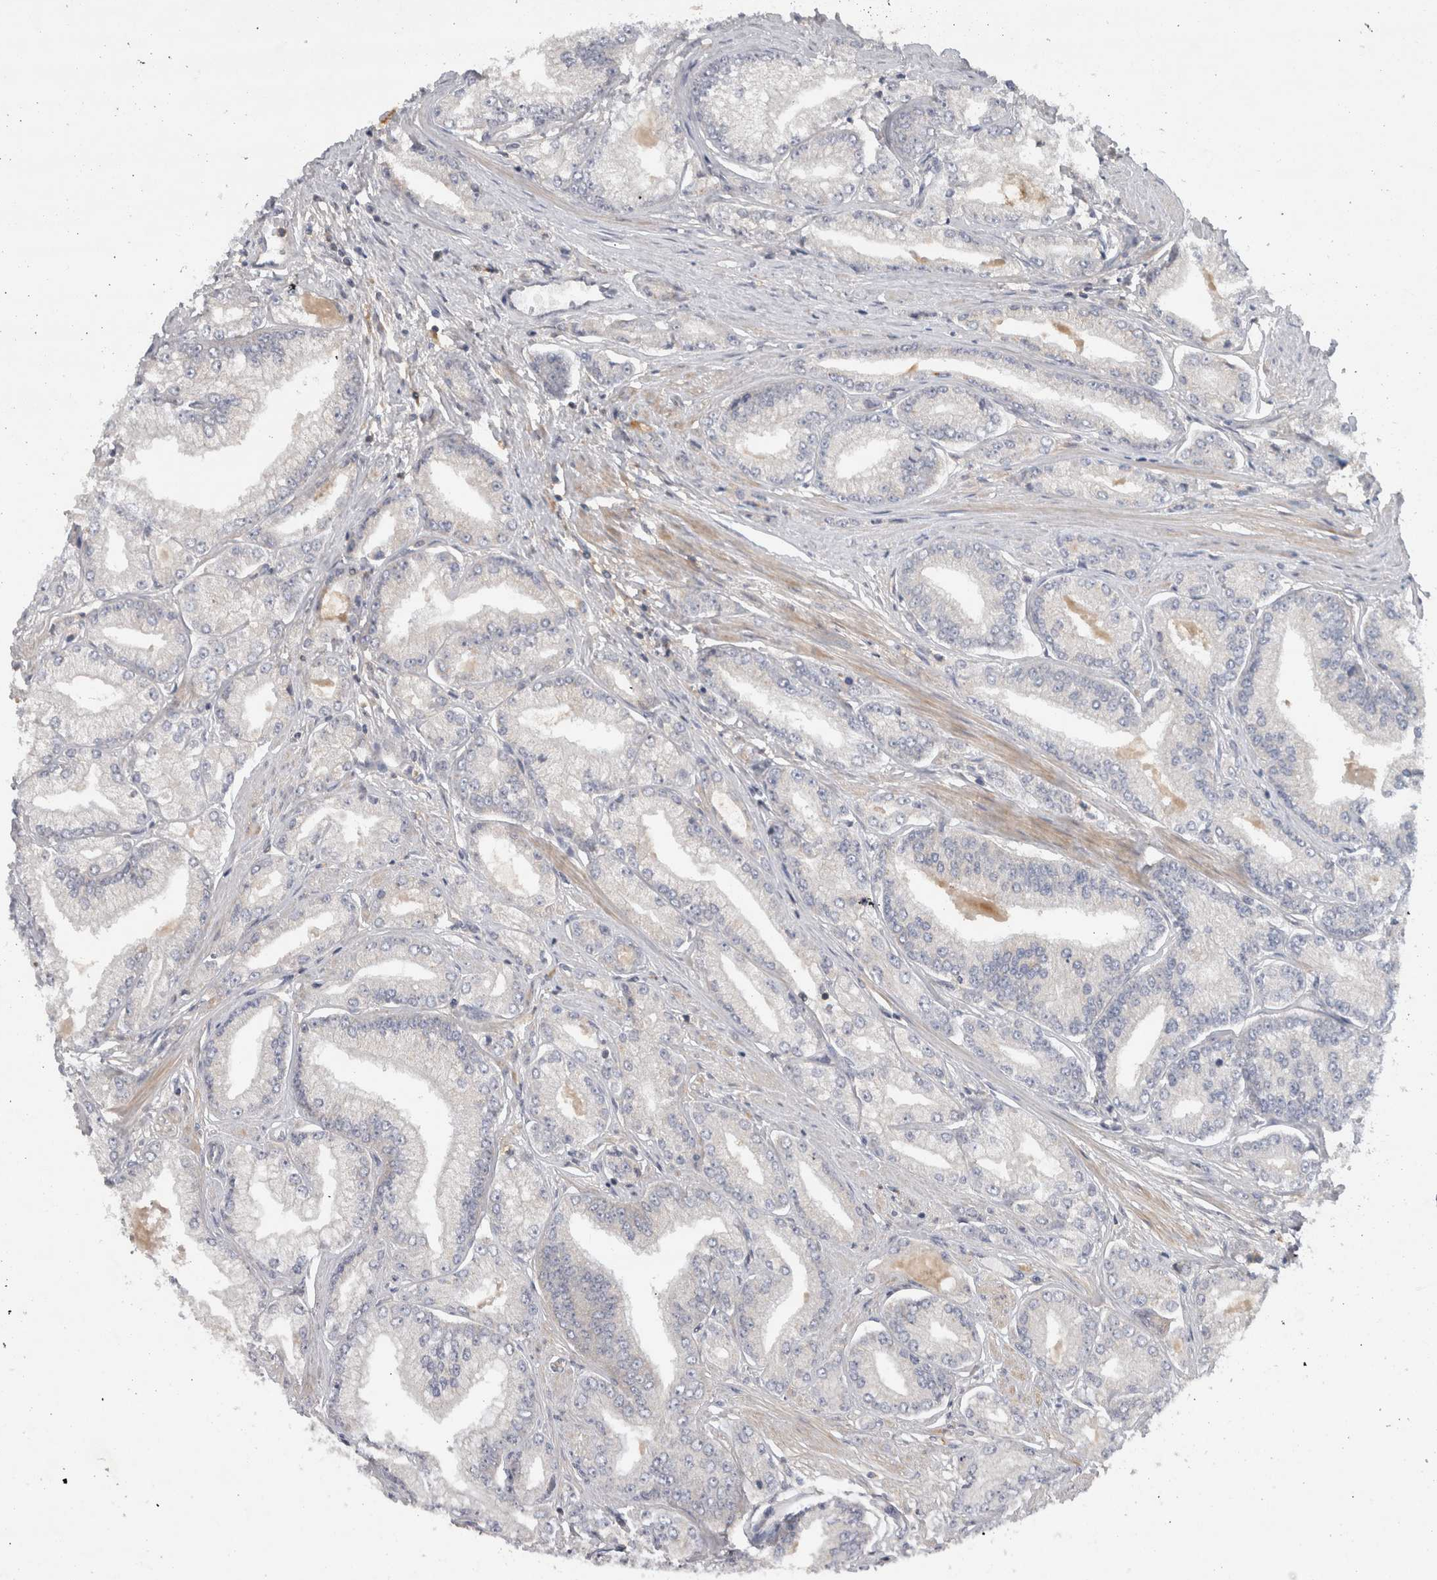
{"staining": {"intensity": "negative", "quantity": "none", "location": "none"}, "tissue": "prostate cancer", "cell_type": "Tumor cells", "image_type": "cancer", "snomed": [{"axis": "morphology", "description": "Adenocarcinoma, Low grade"}, {"axis": "topography", "description": "Prostate"}], "caption": "Photomicrograph shows no significant protein expression in tumor cells of prostate low-grade adenocarcinoma. (Stains: DAB IHC with hematoxylin counter stain, Microscopy: brightfield microscopy at high magnification).", "gene": "SCARA5", "patient": {"sex": "male", "age": 52}}